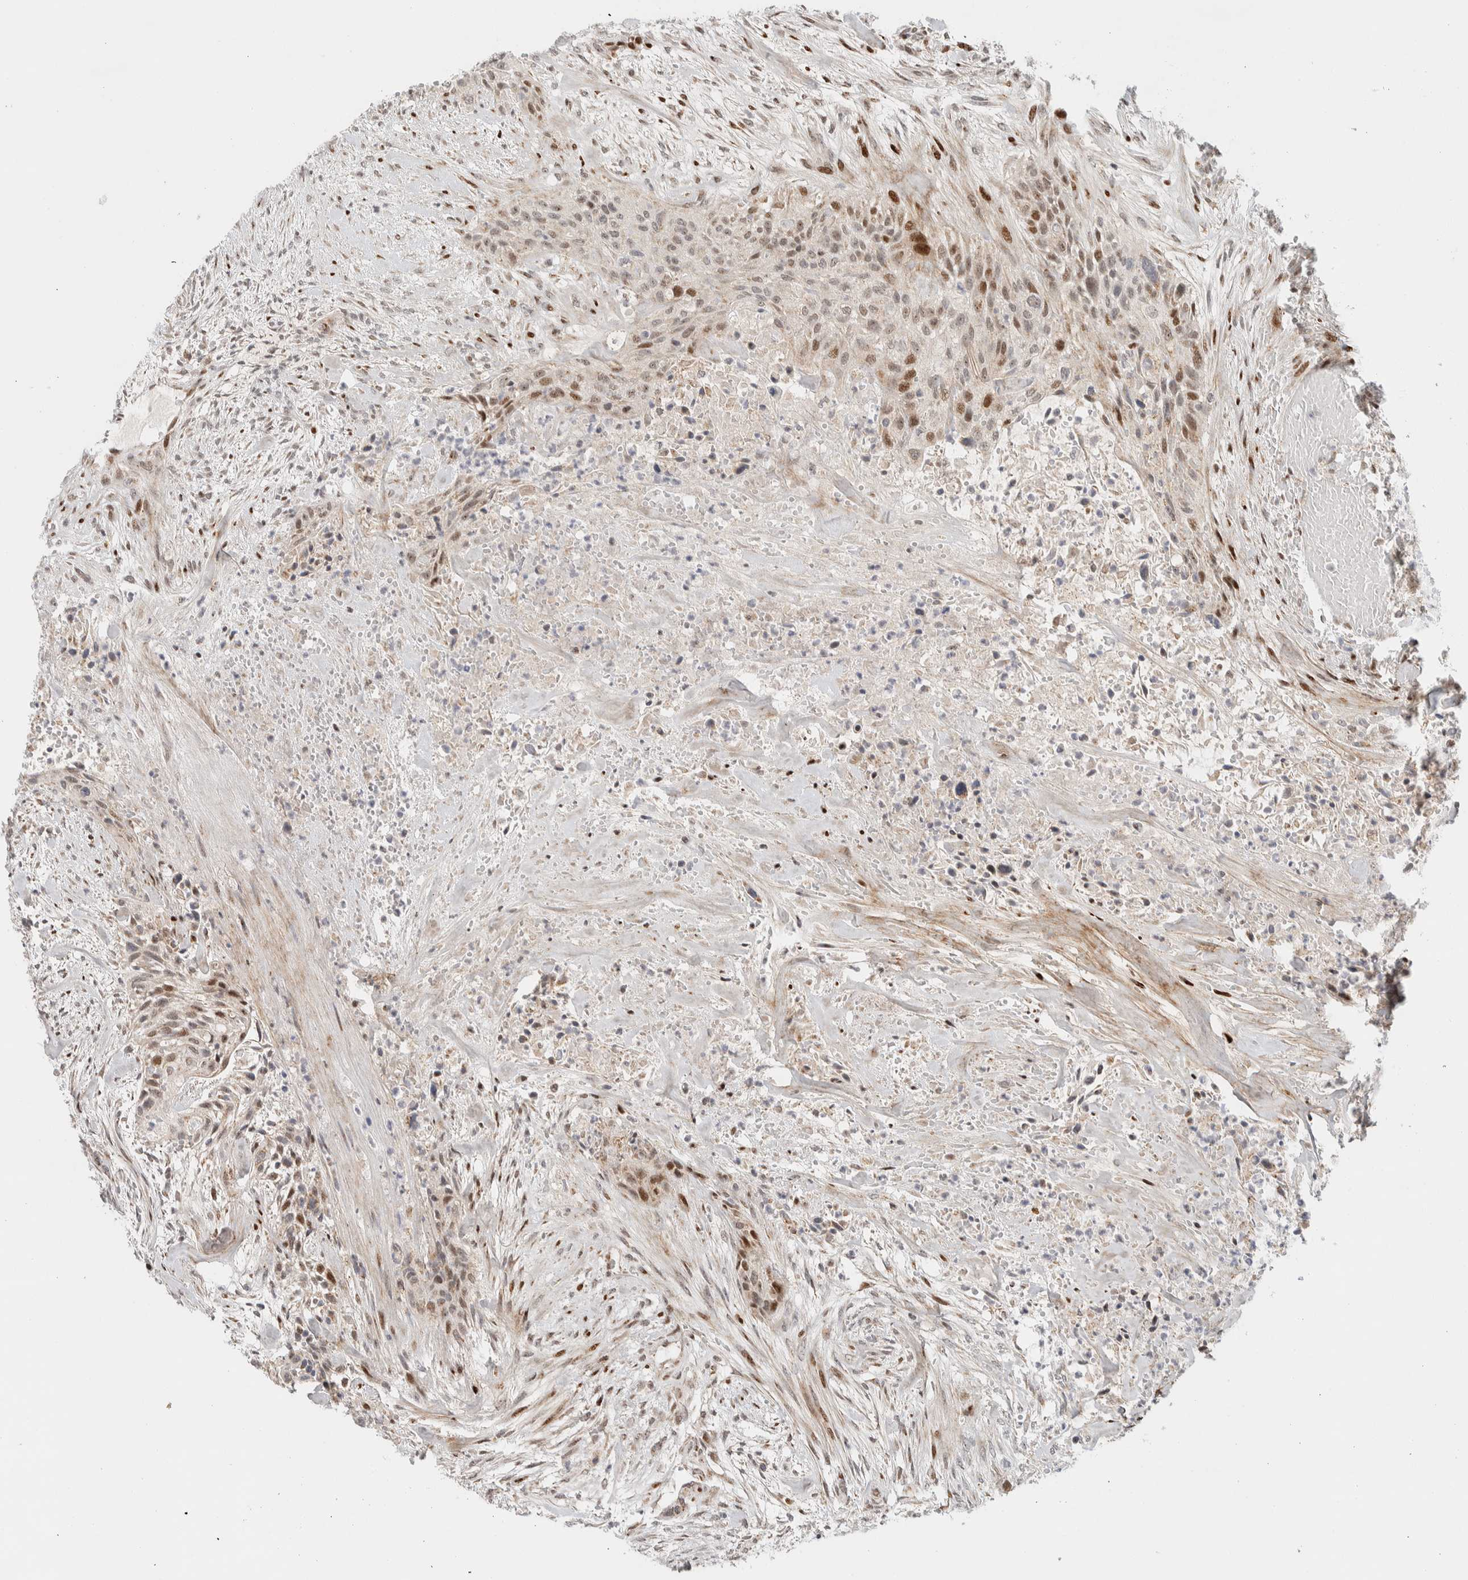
{"staining": {"intensity": "moderate", "quantity": "25%-75%", "location": "nuclear"}, "tissue": "urothelial cancer", "cell_type": "Tumor cells", "image_type": "cancer", "snomed": [{"axis": "morphology", "description": "Urothelial carcinoma, High grade"}, {"axis": "topography", "description": "Urinary bladder"}], "caption": "Human urothelial cancer stained with a protein marker shows moderate staining in tumor cells.", "gene": "TSPAN32", "patient": {"sex": "male", "age": 35}}